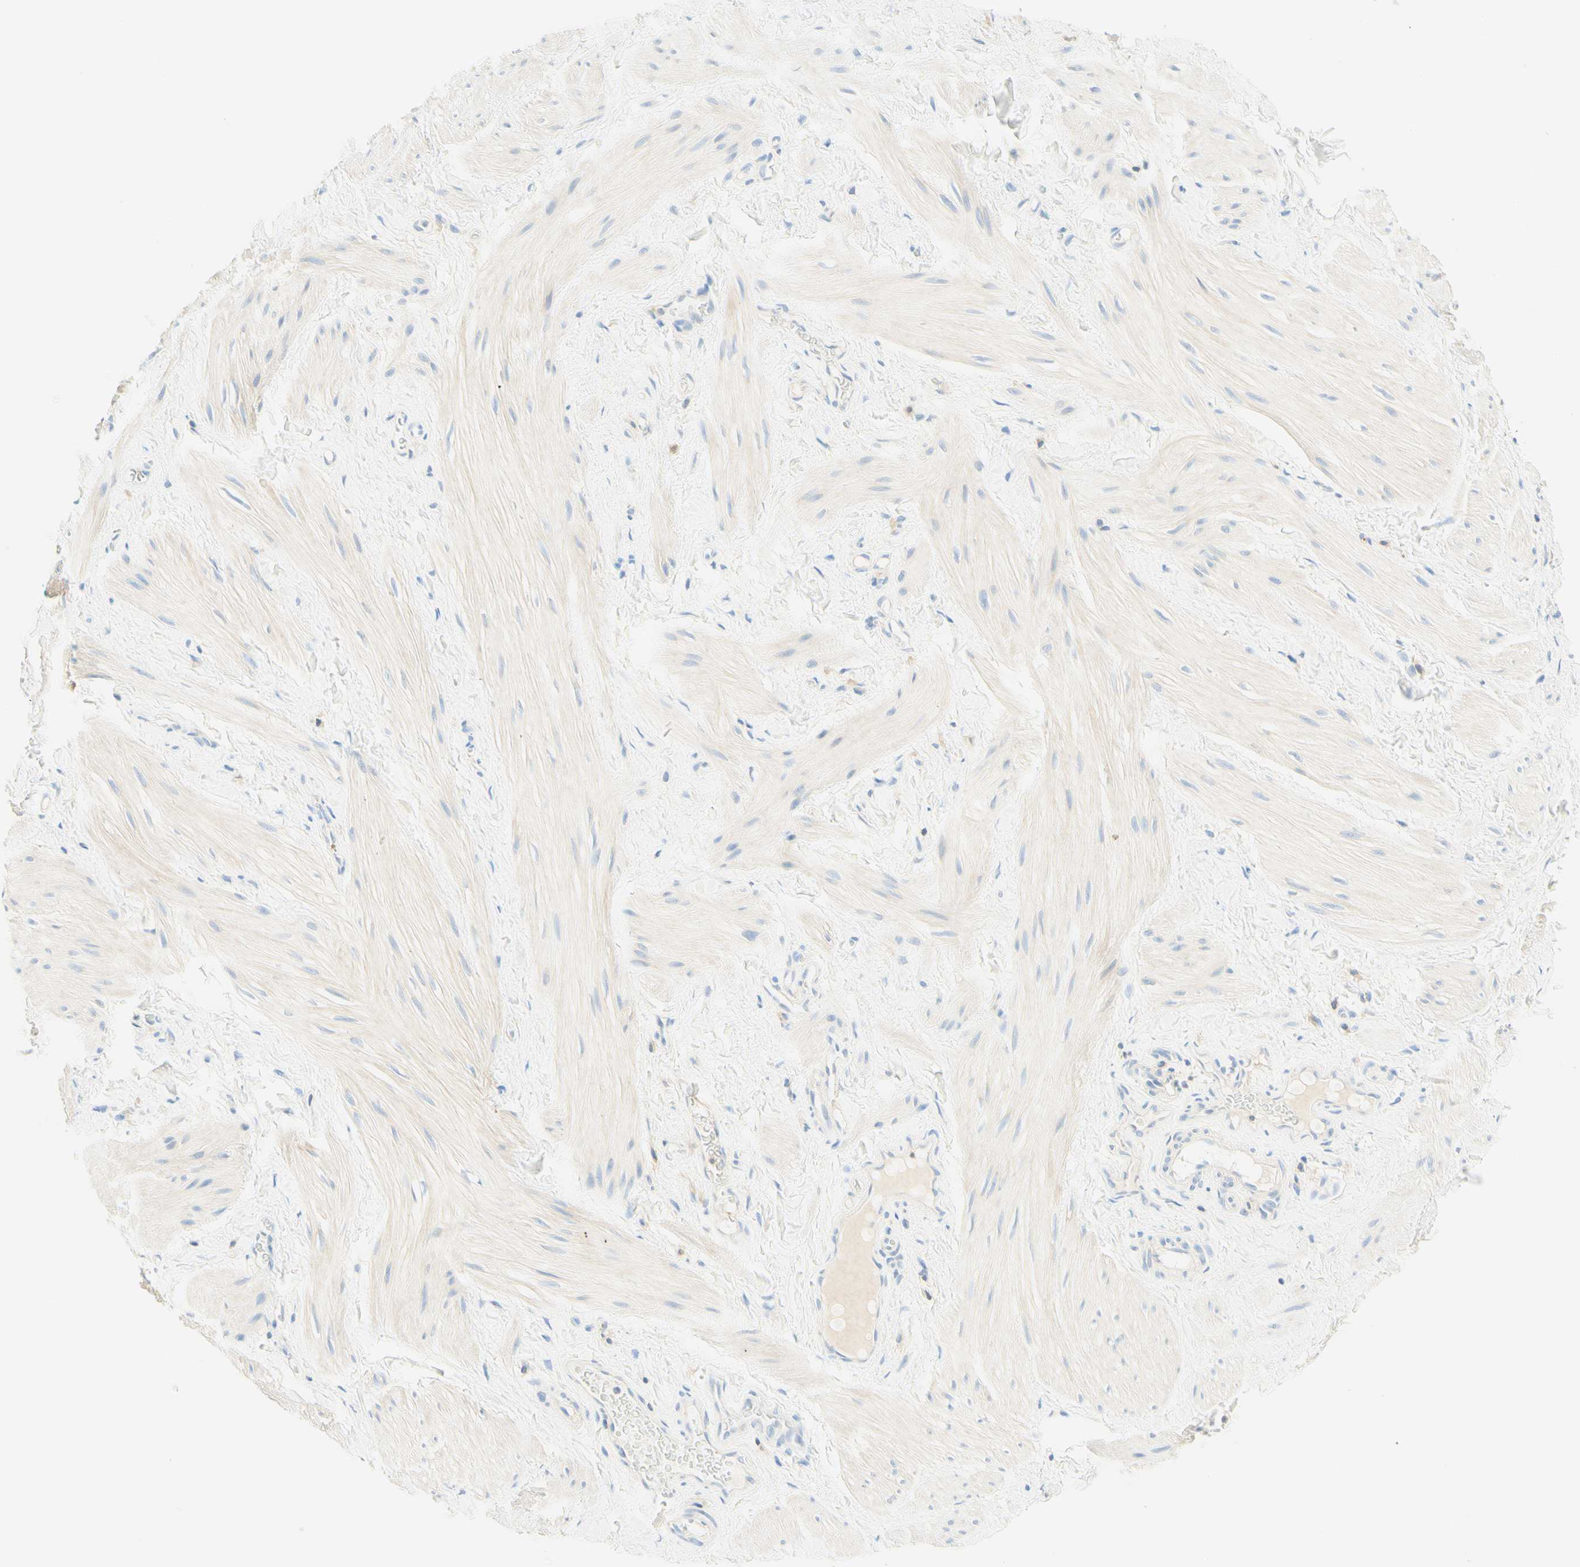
{"staining": {"intensity": "negative", "quantity": "none", "location": "none"}, "tissue": "smooth muscle", "cell_type": "Smooth muscle cells", "image_type": "normal", "snomed": [{"axis": "morphology", "description": "Normal tissue, NOS"}, {"axis": "topography", "description": "Smooth muscle"}], "caption": "An immunohistochemistry (IHC) micrograph of benign smooth muscle is shown. There is no staining in smooth muscle cells of smooth muscle. The staining is performed using DAB (3,3'-diaminobenzidine) brown chromogen with nuclei counter-stained in using hematoxylin.", "gene": "LAT", "patient": {"sex": "male", "age": 16}}